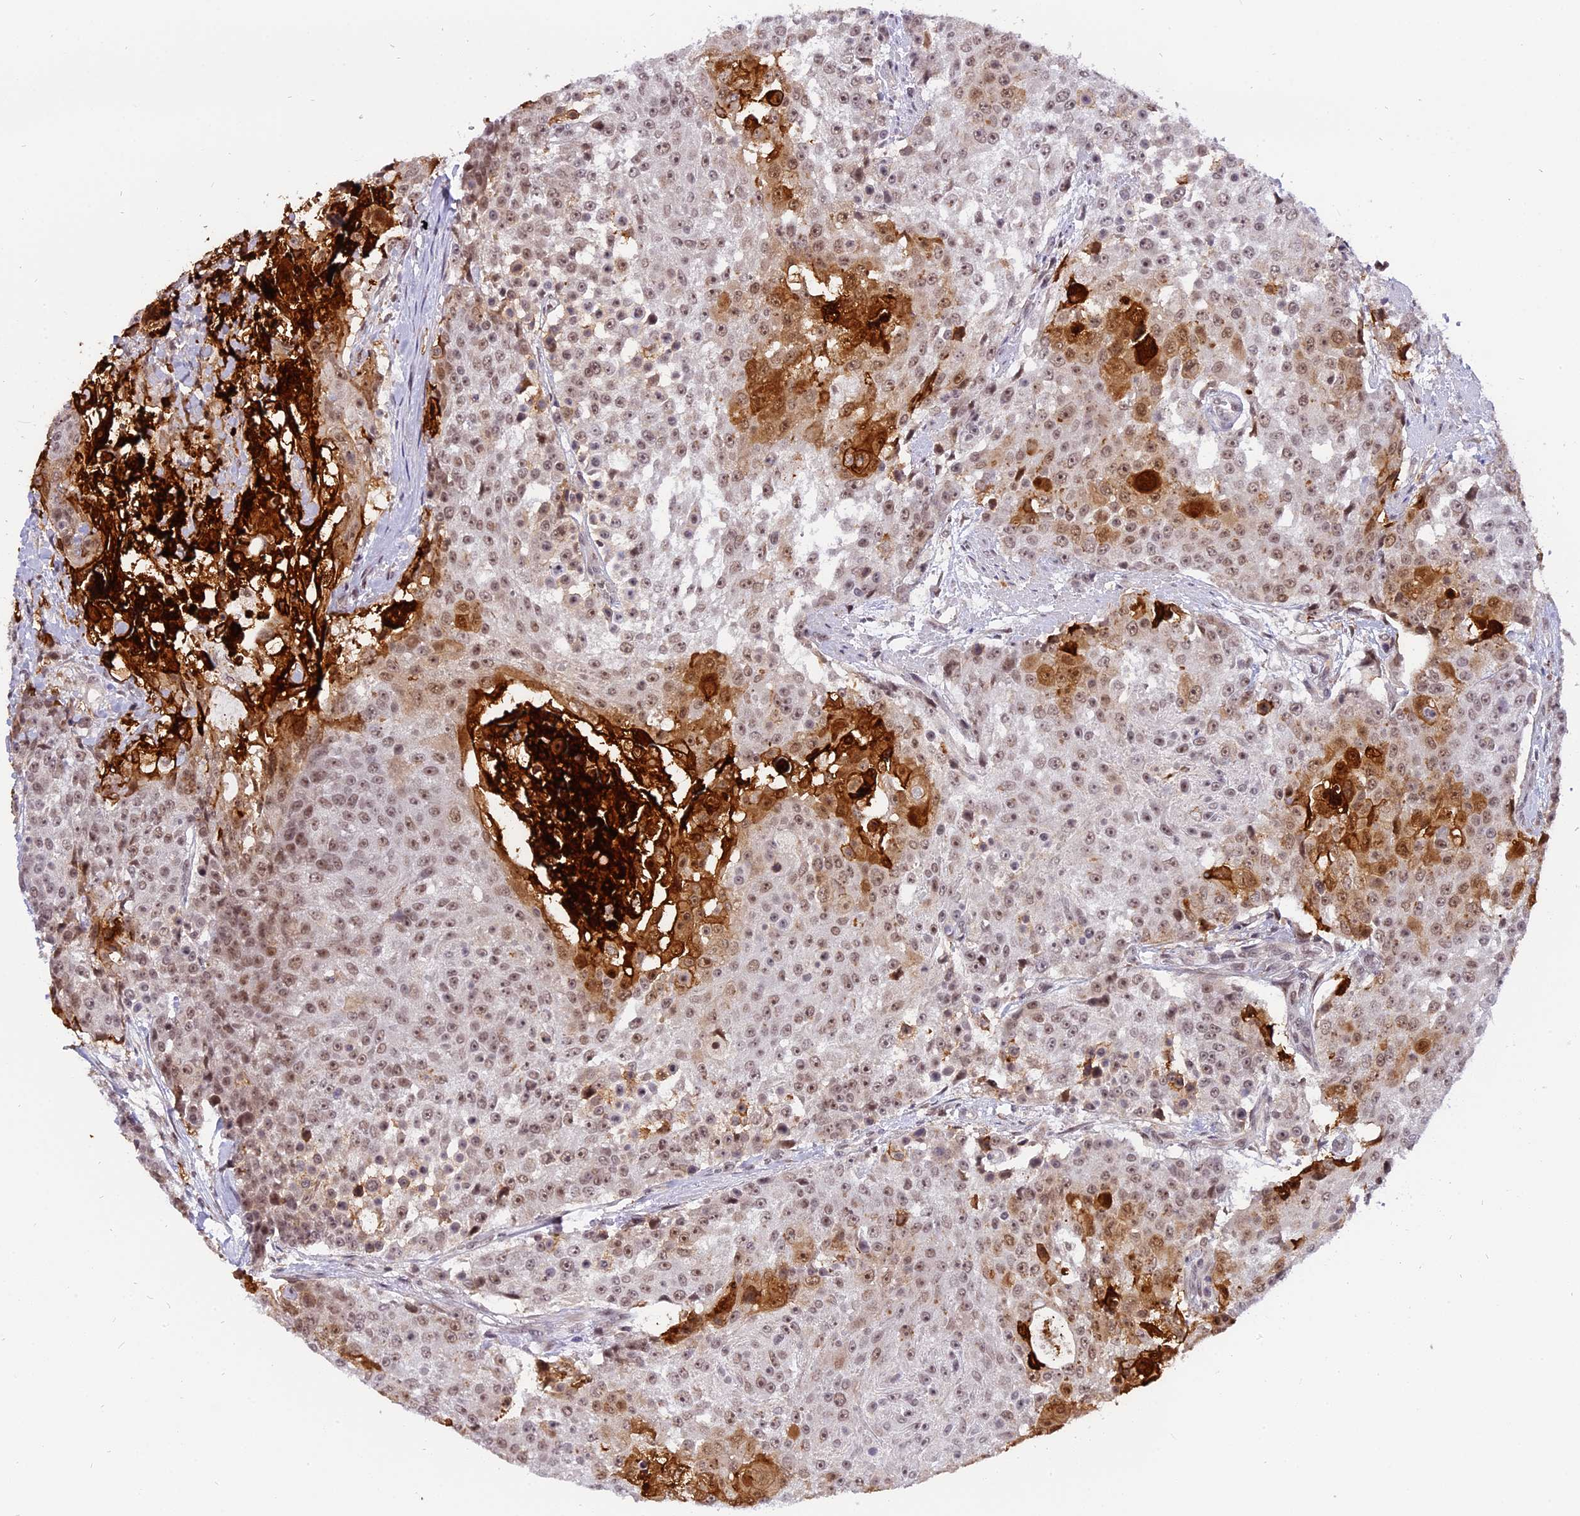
{"staining": {"intensity": "moderate", "quantity": ">75%", "location": "cytoplasmic/membranous,nuclear"}, "tissue": "urothelial cancer", "cell_type": "Tumor cells", "image_type": "cancer", "snomed": [{"axis": "morphology", "description": "Urothelial carcinoma, High grade"}, {"axis": "topography", "description": "Urinary bladder"}], "caption": "High-magnification brightfield microscopy of high-grade urothelial carcinoma stained with DAB (3,3'-diaminobenzidine) (brown) and counterstained with hematoxylin (blue). tumor cells exhibit moderate cytoplasmic/membranous and nuclear expression is identified in about>75% of cells.", "gene": "TADA3", "patient": {"sex": "female", "age": 63}}